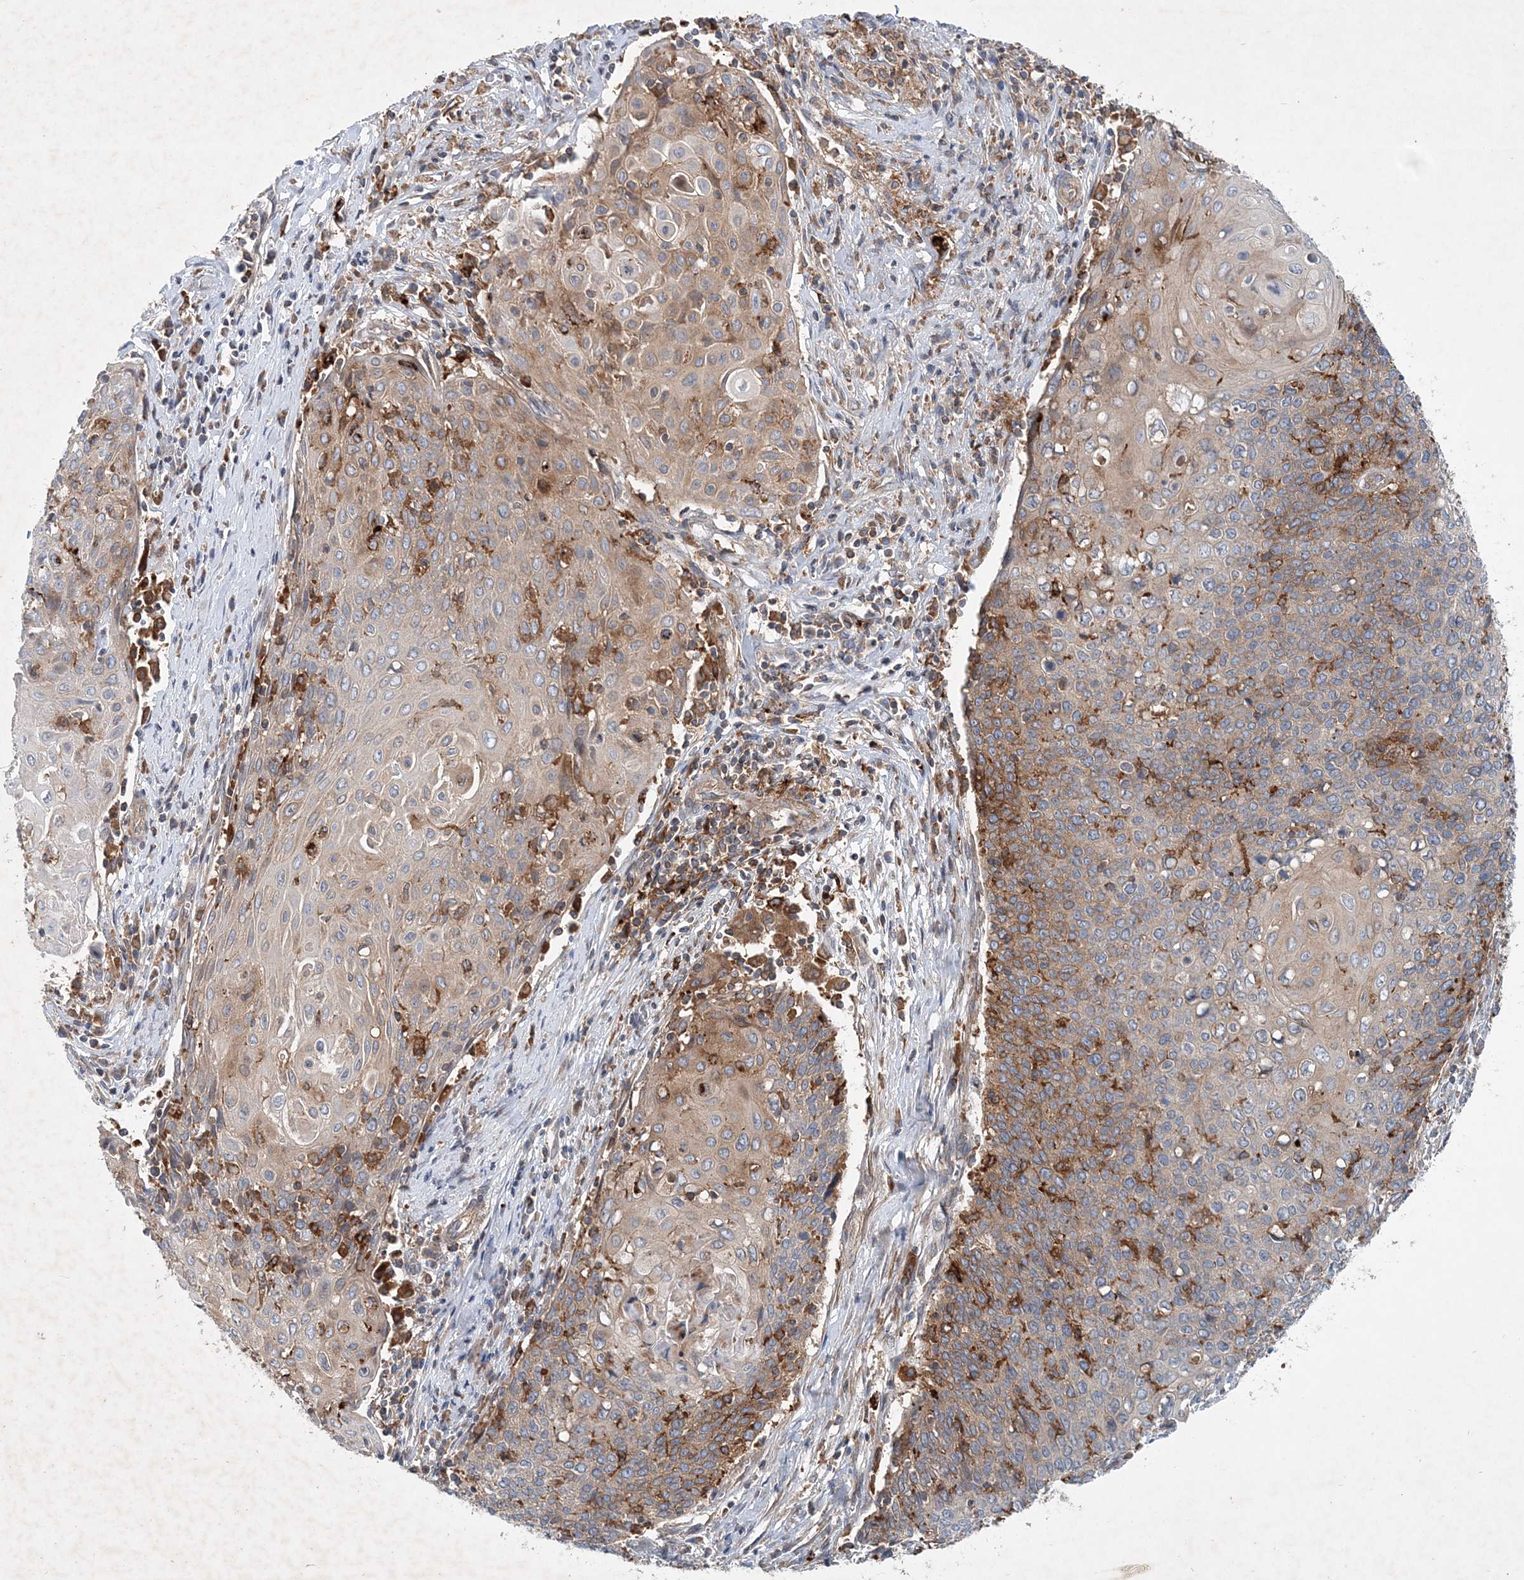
{"staining": {"intensity": "moderate", "quantity": ">75%", "location": "cytoplasmic/membranous"}, "tissue": "cervical cancer", "cell_type": "Tumor cells", "image_type": "cancer", "snomed": [{"axis": "morphology", "description": "Squamous cell carcinoma, NOS"}, {"axis": "topography", "description": "Cervix"}], "caption": "Cervical cancer was stained to show a protein in brown. There is medium levels of moderate cytoplasmic/membranous expression in about >75% of tumor cells.", "gene": "P2RY10", "patient": {"sex": "female", "age": 39}}